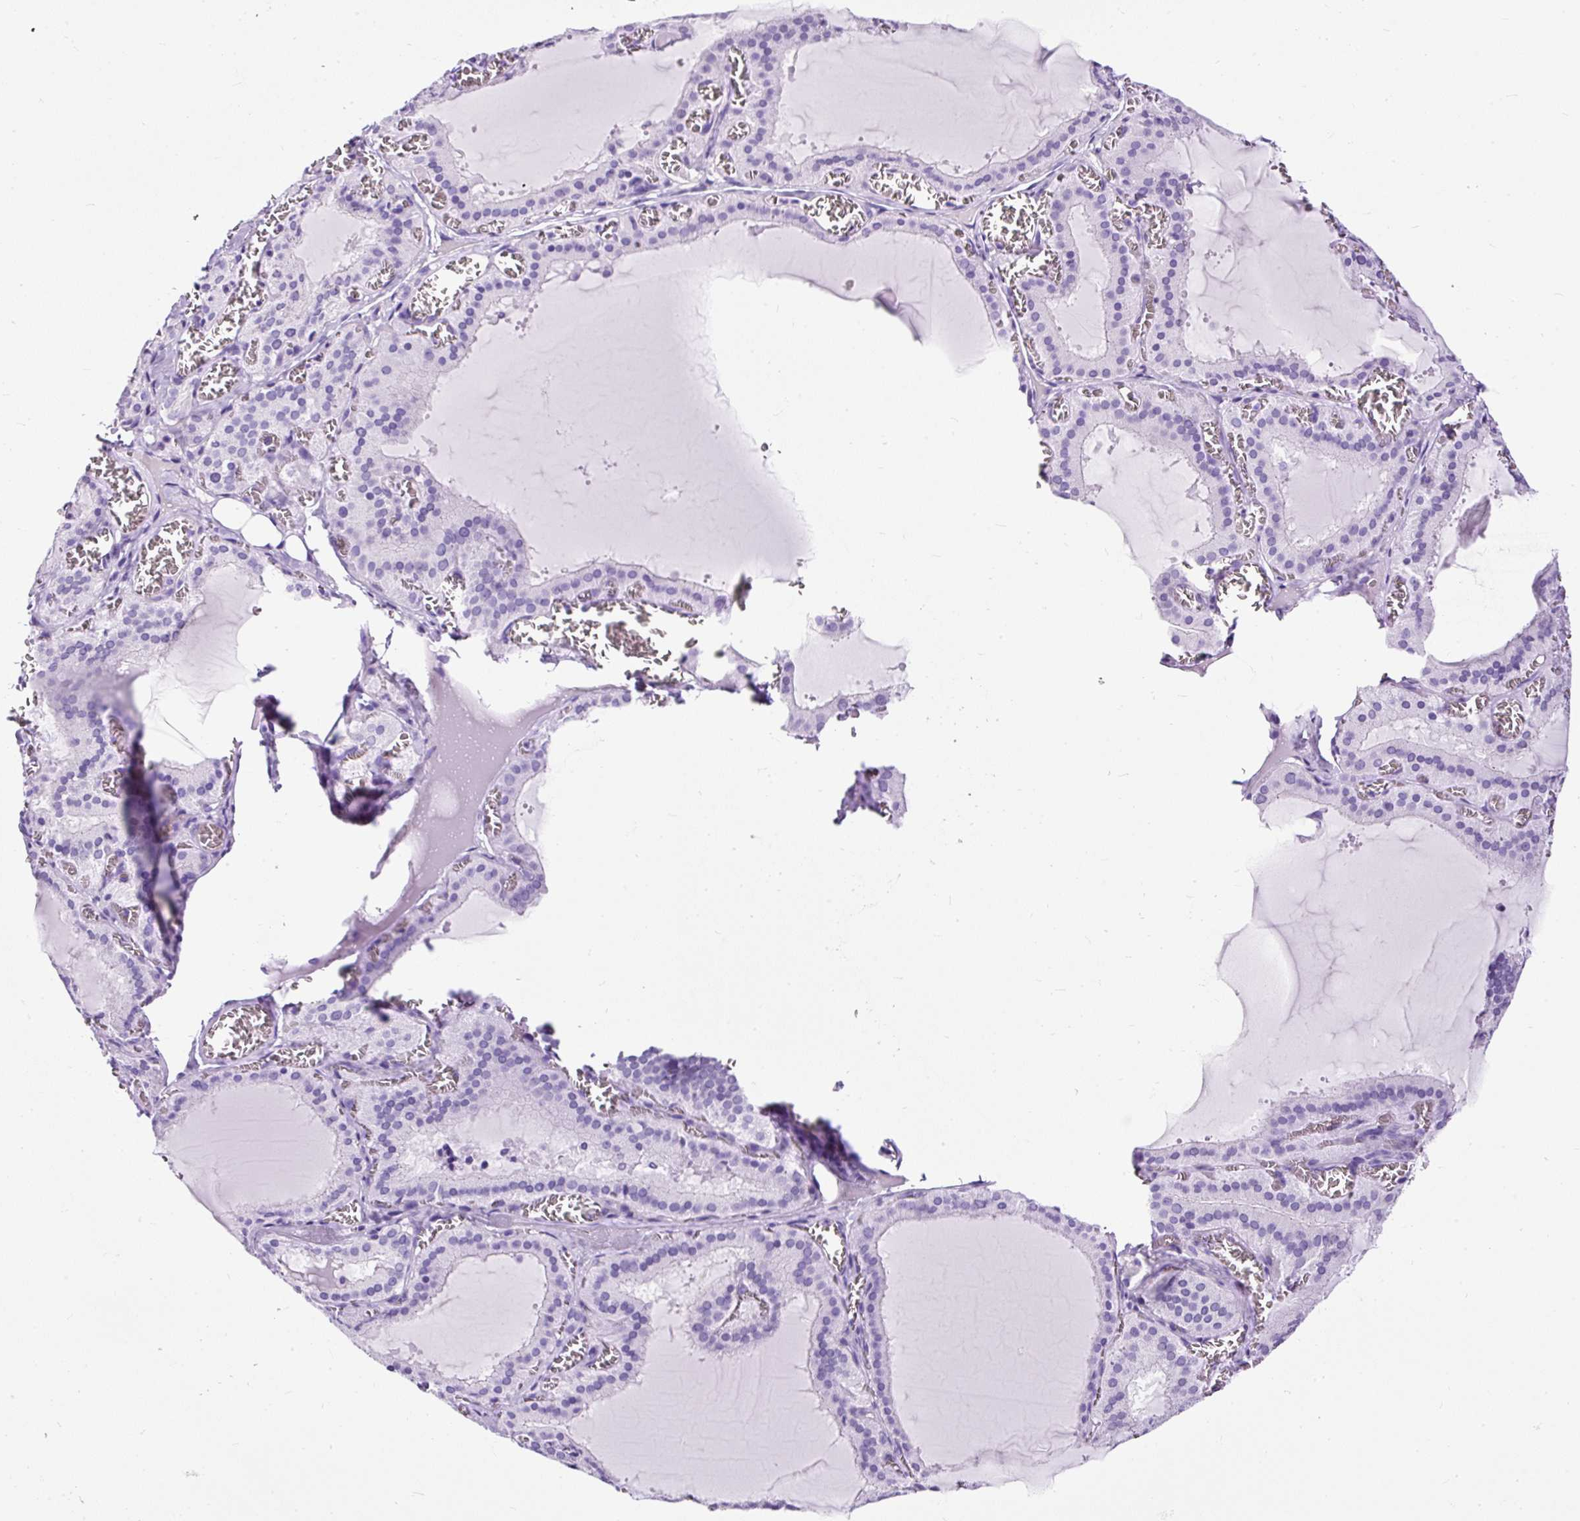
{"staining": {"intensity": "negative", "quantity": "none", "location": "none"}, "tissue": "thyroid gland", "cell_type": "Glandular cells", "image_type": "normal", "snomed": [{"axis": "morphology", "description": "Normal tissue, NOS"}, {"axis": "topography", "description": "Thyroid gland"}], "caption": "Thyroid gland stained for a protein using immunohistochemistry (IHC) displays no staining glandular cells.", "gene": "NTS", "patient": {"sex": "female", "age": 30}}